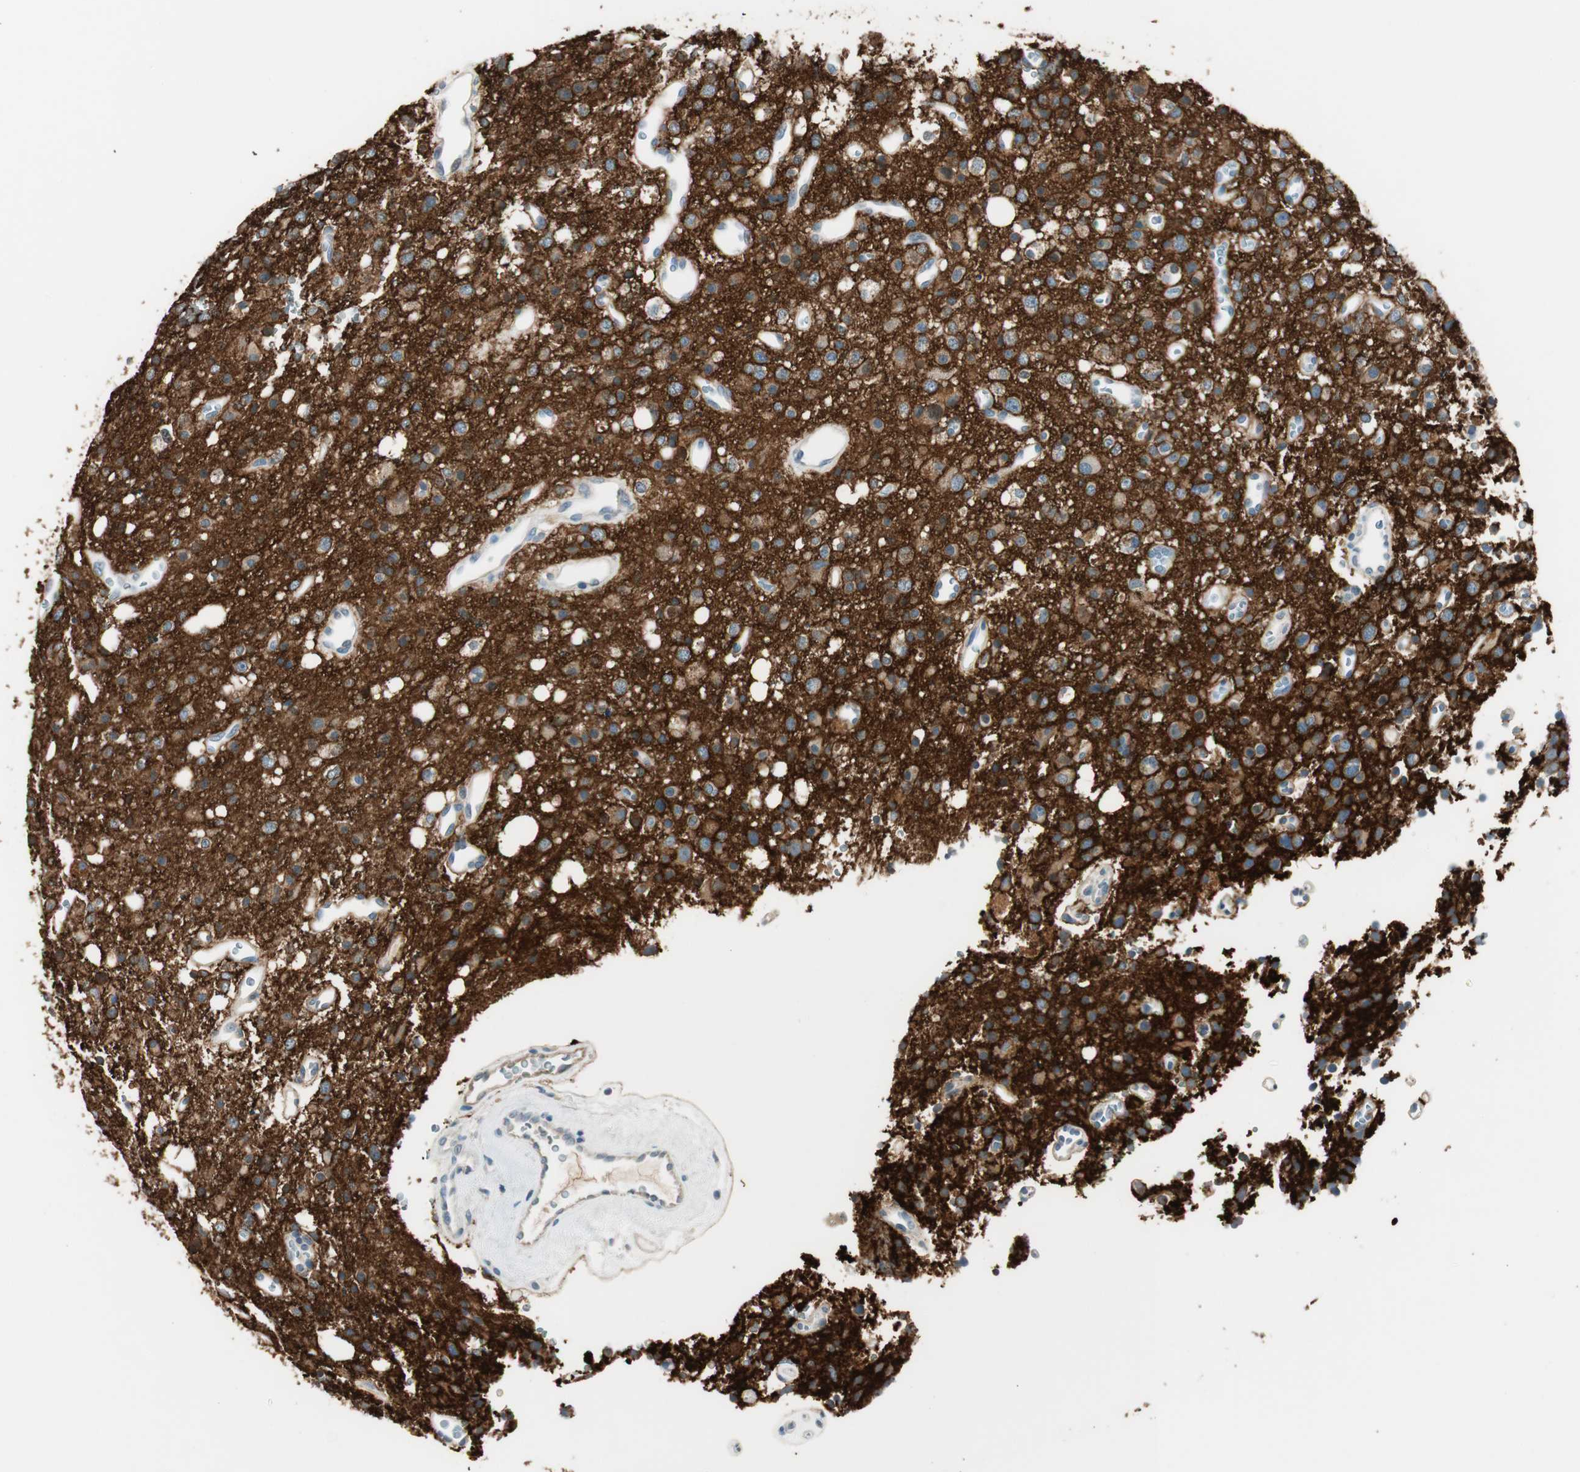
{"staining": {"intensity": "weak", "quantity": ">75%", "location": "cytoplasmic/membranous"}, "tissue": "glioma", "cell_type": "Tumor cells", "image_type": "cancer", "snomed": [{"axis": "morphology", "description": "Glioma, malignant, High grade"}, {"axis": "topography", "description": "Brain"}], "caption": "Protein expression analysis of human malignant high-grade glioma reveals weak cytoplasmic/membranous expression in about >75% of tumor cells.", "gene": "GNAO1", "patient": {"sex": "male", "age": 47}}